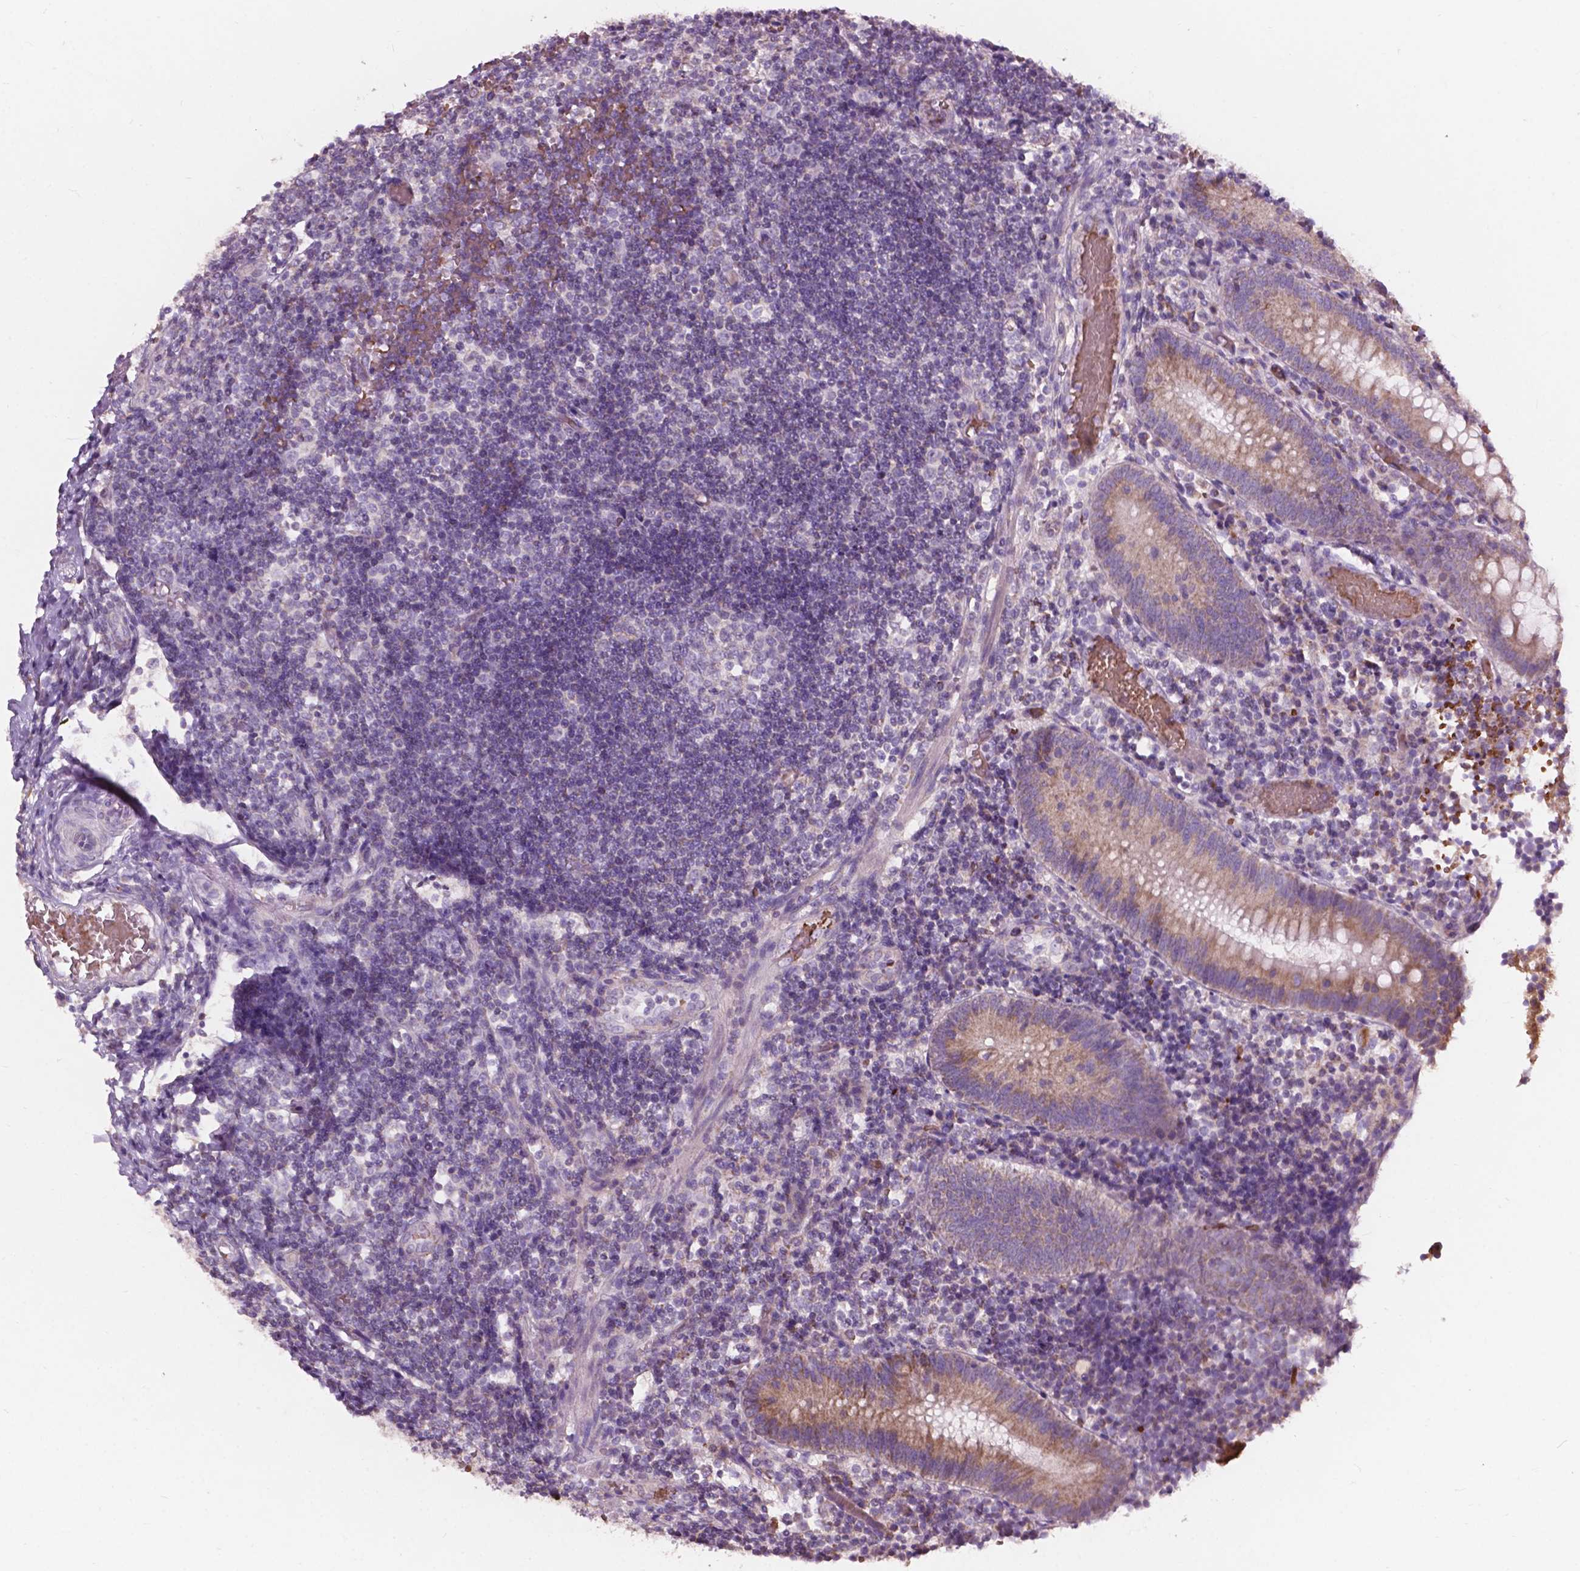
{"staining": {"intensity": "moderate", "quantity": "25%-75%", "location": "cytoplasmic/membranous"}, "tissue": "appendix", "cell_type": "Glandular cells", "image_type": "normal", "snomed": [{"axis": "morphology", "description": "Normal tissue, NOS"}, {"axis": "topography", "description": "Appendix"}], "caption": "Protein staining of unremarkable appendix demonstrates moderate cytoplasmic/membranous expression in about 25%-75% of glandular cells. Nuclei are stained in blue.", "gene": "NDUFS1", "patient": {"sex": "female", "age": 32}}